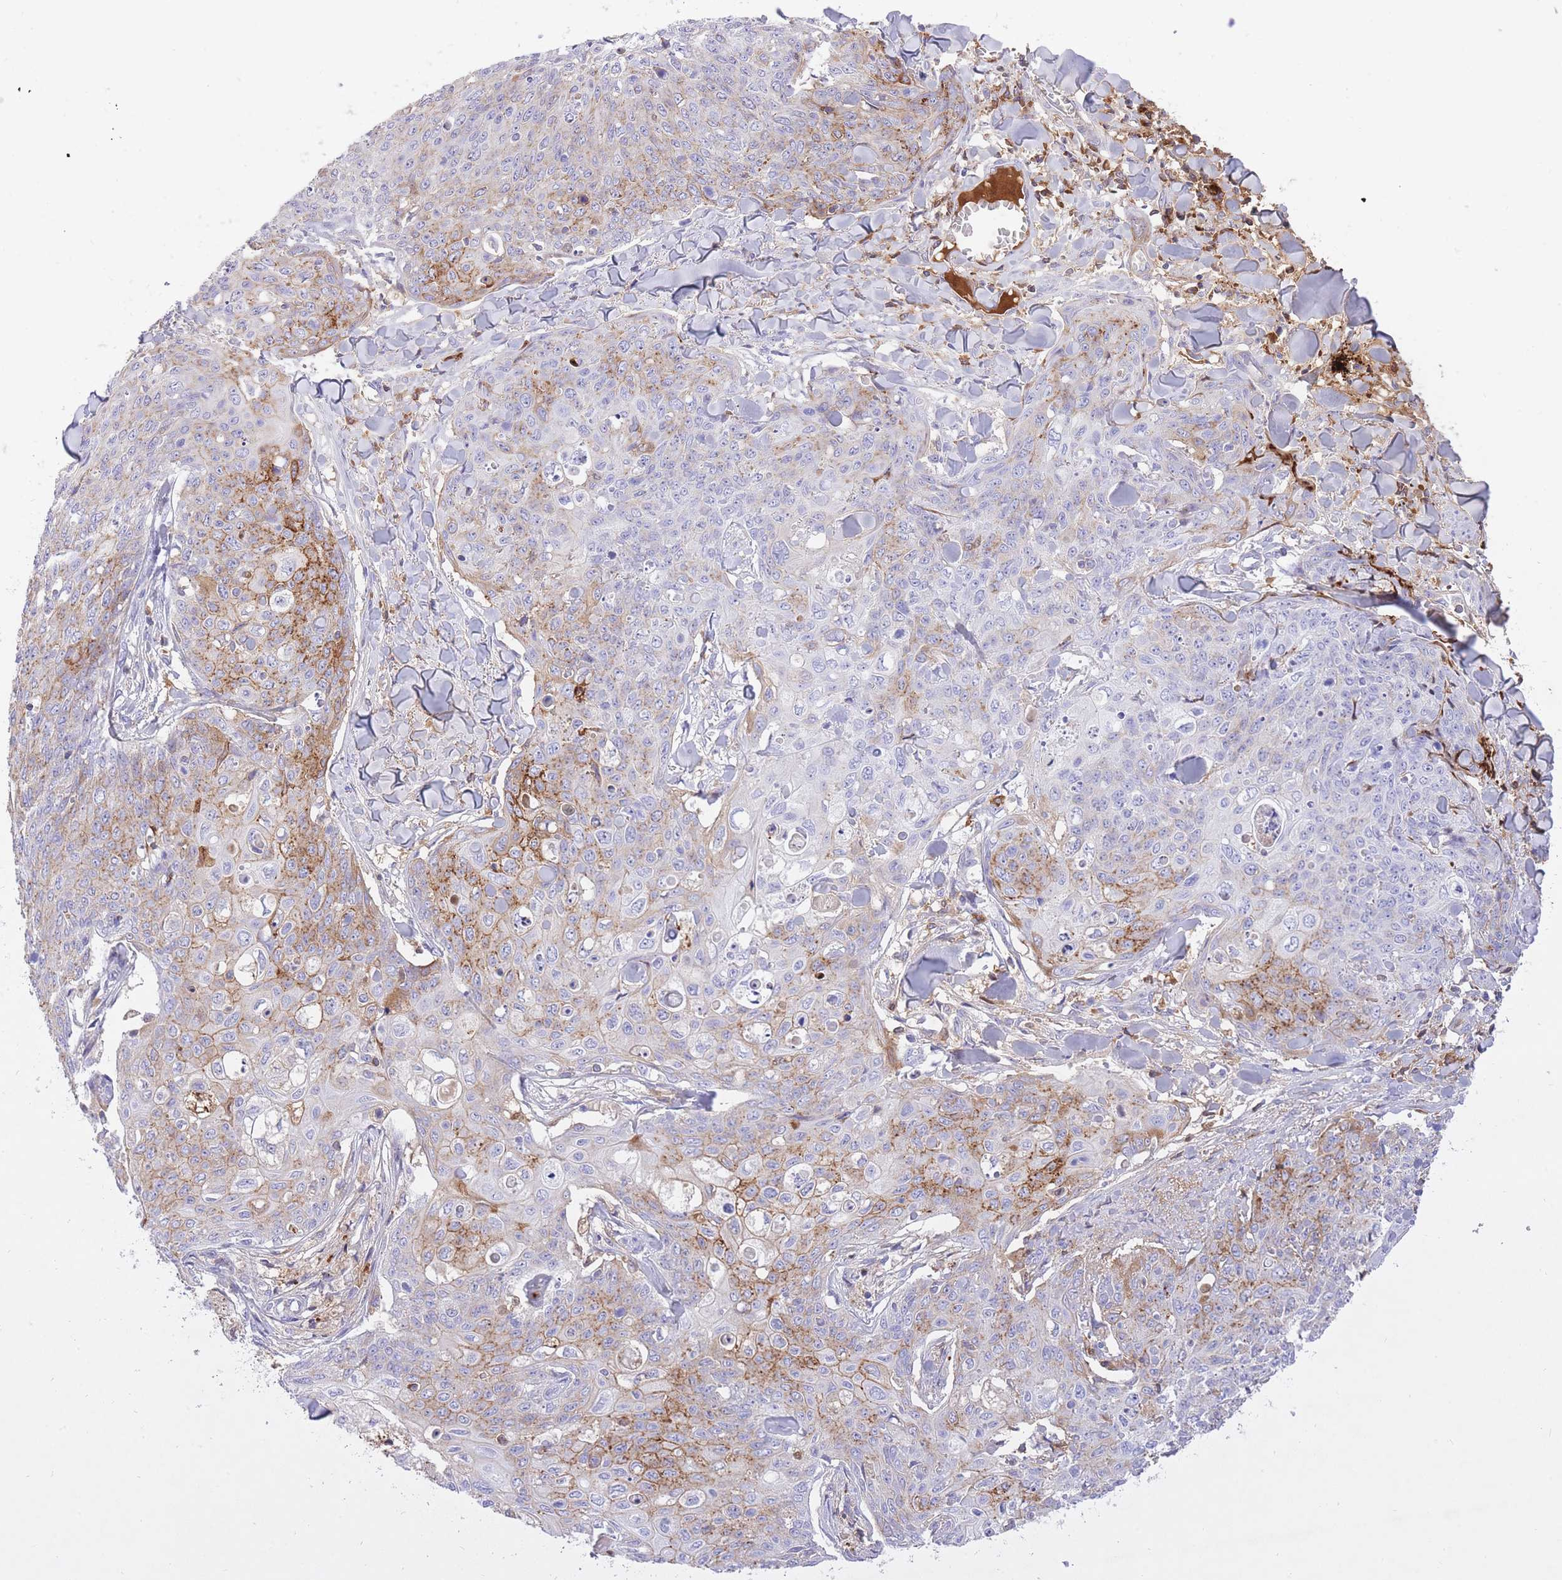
{"staining": {"intensity": "moderate", "quantity": "<25%", "location": "cytoplasmic/membranous"}, "tissue": "skin cancer", "cell_type": "Tumor cells", "image_type": "cancer", "snomed": [{"axis": "morphology", "description": "Squamous cell carcinoma, NOS"}, {"axis": "topography", "description": "Skin"}, {"axis": "topography", "description": "Vulva"}], "caption": "High-power microscopy captured an IHC micrograph of skin cancer (squamous cell carcinoma), revealing moderate cytoplasmic/membranous staining in approximately <25% of tumor cells.", "gene": "HRG", "patient": {"sex": "female", "age": 85}}